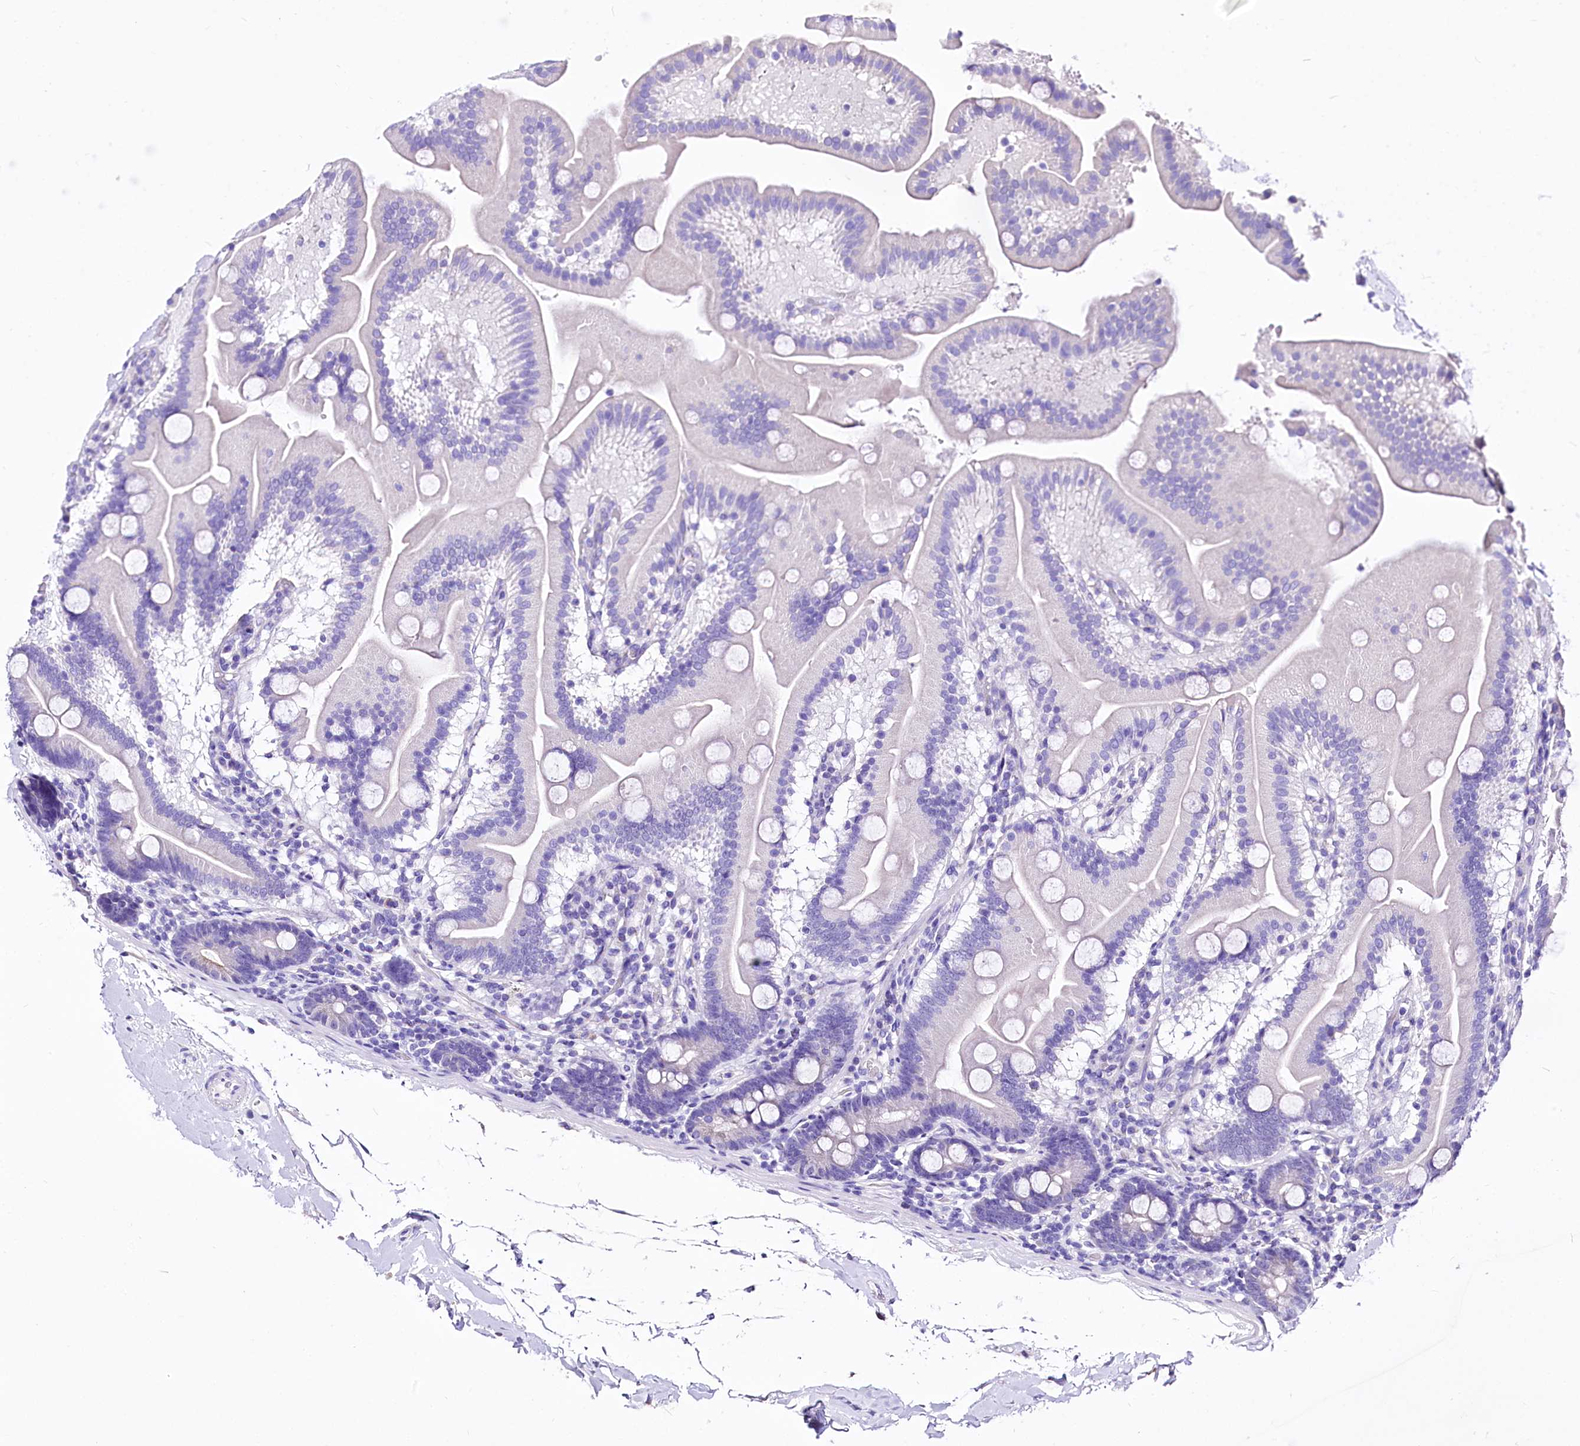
{"staining": {"intensity": "negative", "quantity": "none", "location": "none"}, "tissue": "duodenum", "cell_type": "Glandular cells", "image_type": "normal", "snomed": [{"axis": "morphology", "description": "Normal tissue, NOS"}, {"axis": "topography", "description": "Duodenum"}], "caption": "IHC photomicrograph of unremarkable duodenum stained for a protein (brown), which displays no positivity in glandular cells. (DAB (3,3'-diaminobenzidine) immunohistochemistry with hematoxylin counter stain).", "gene": "A2ML1", "patient": {"sex": "male", "age": 55}}